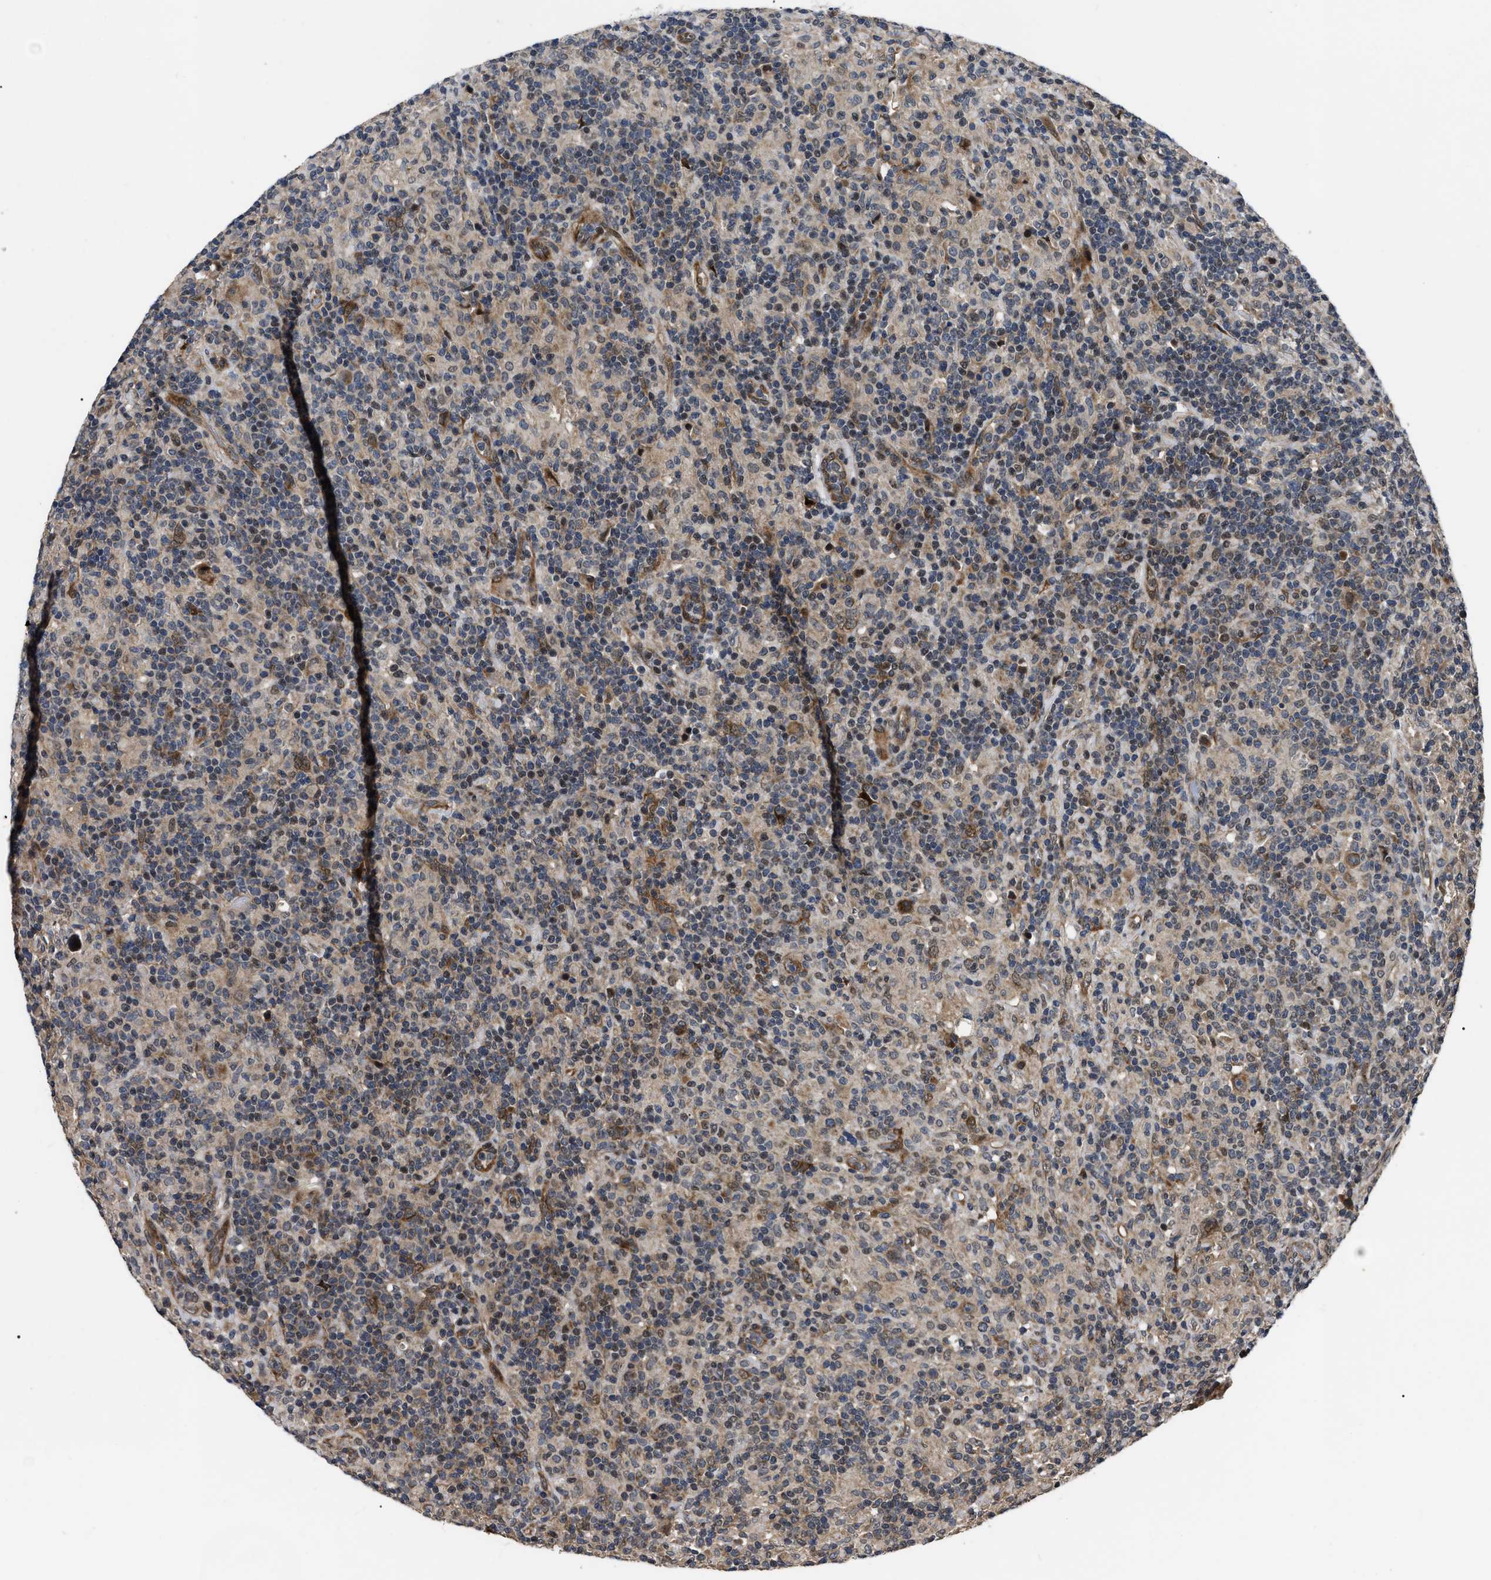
{"staining": {"intensity": "strong", "quantity": "25%-75%", "location": "cytoplasmic/membranous"}, "tissue": "lymphoma", "cell_type": "Tumor cells", "image_type": "cancer", "snomed": [{"axis": "morphology", "description": "Hodgkin's disease, NOS"}, {"axis": "topography", "description": "Lymph node"}], "caption": "DAB immunohistochemical staining of lymphoma reveals strong cytoplasmic/membranous protein staining in about 25%-75% of tumor cells.", "gene": "PPWD1", "patient": {"sex": "male", "age": 70}}